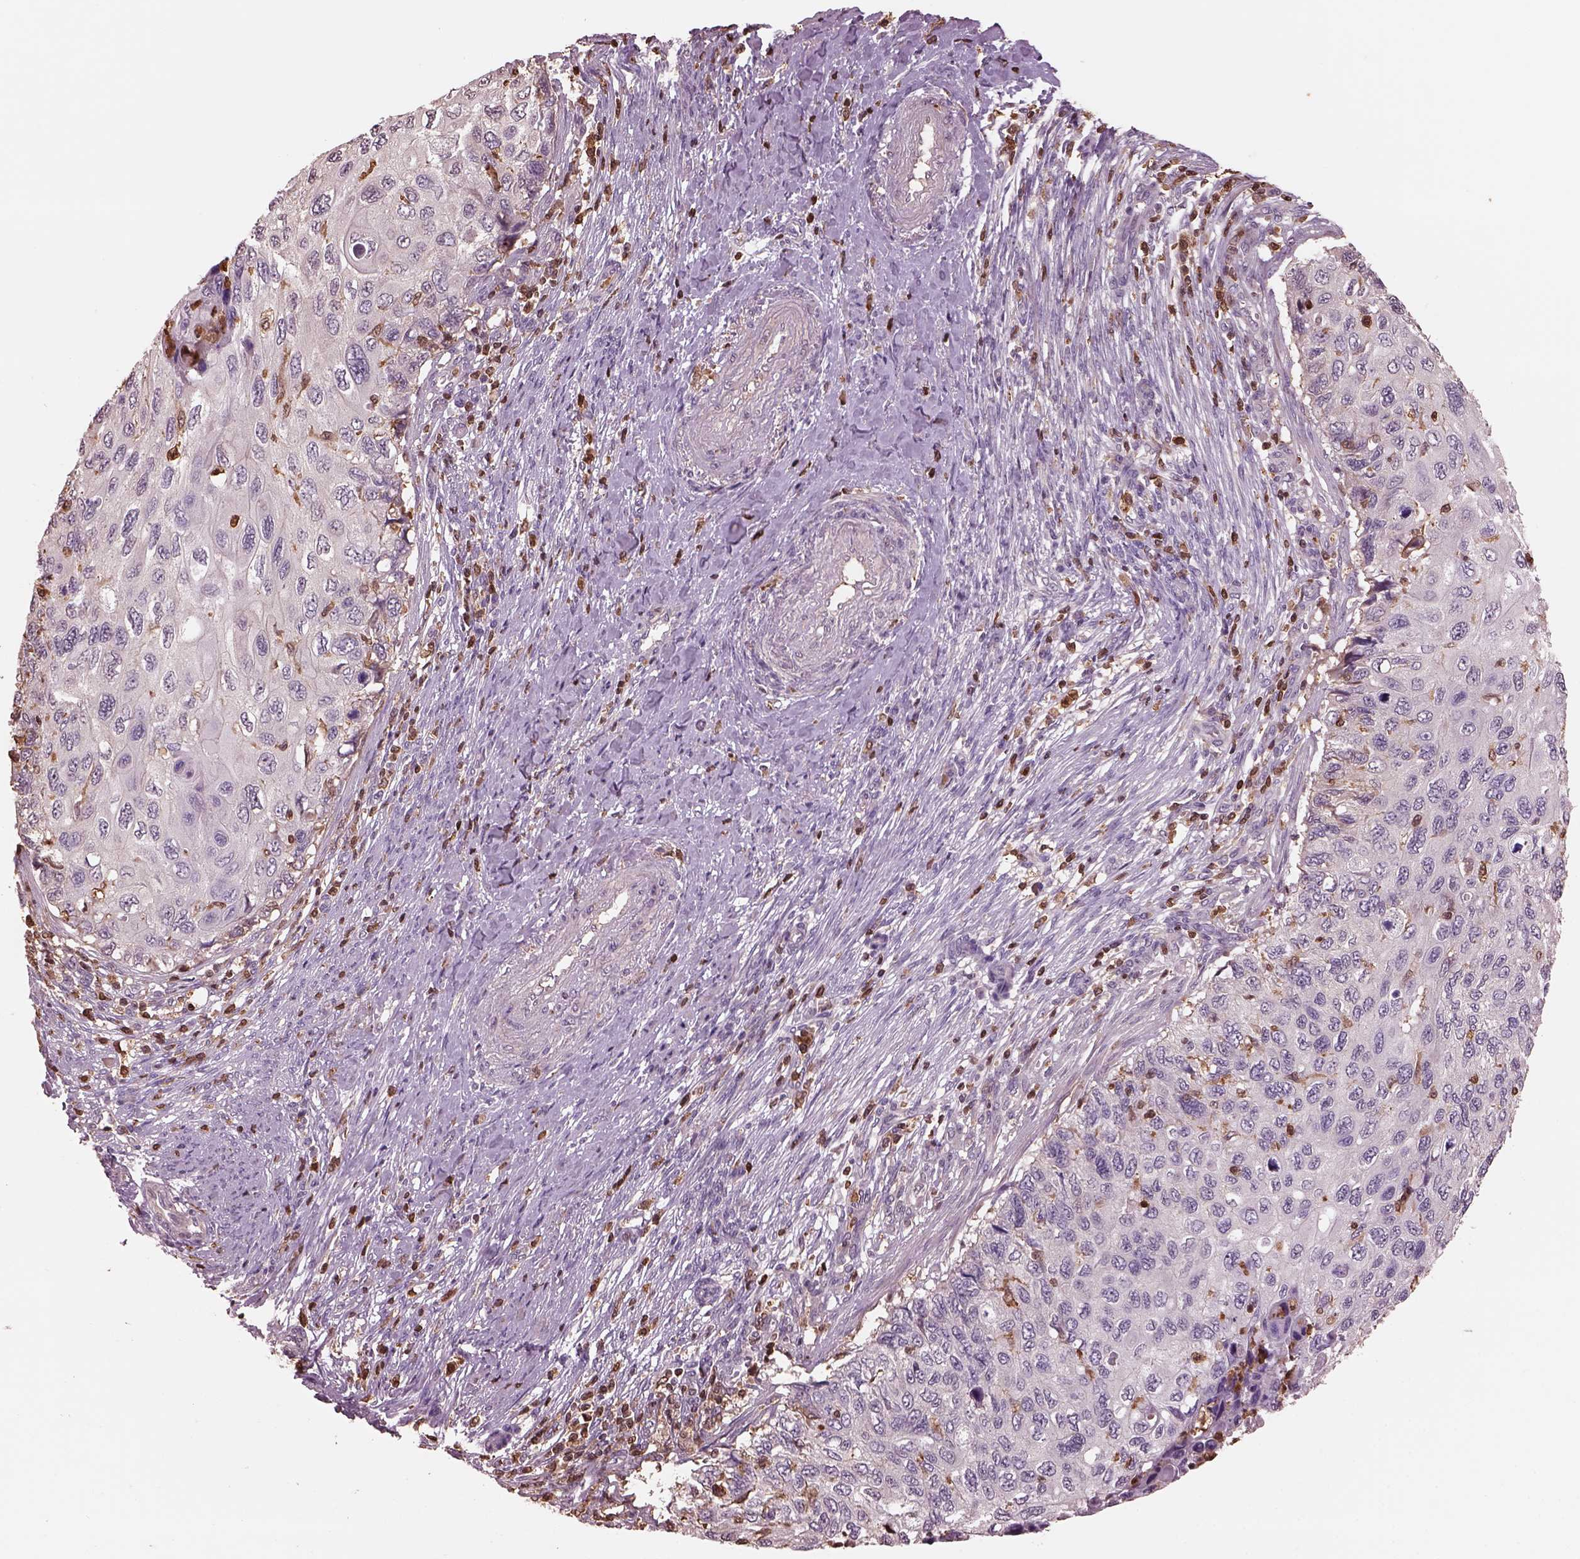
{"staining": {"intensity": "negative", "quantity": "none", "location": "none"}, "tissue": "cervical cancer", "cell_type": "Tumor cells", "image_type": "cancer", "snomed": [{"axis": "morphology", "description": "Squamous cell carcinoma, NOS"}, {"axis": "topography", "description": "Cervix"}], "caption": "This is an immunohistochemistry (IHC) micrograph of cervical cancer. There is no positivity in tumor cells.", "gene": "IL31RA", "patient": {"sex": "female", "age": 70}}